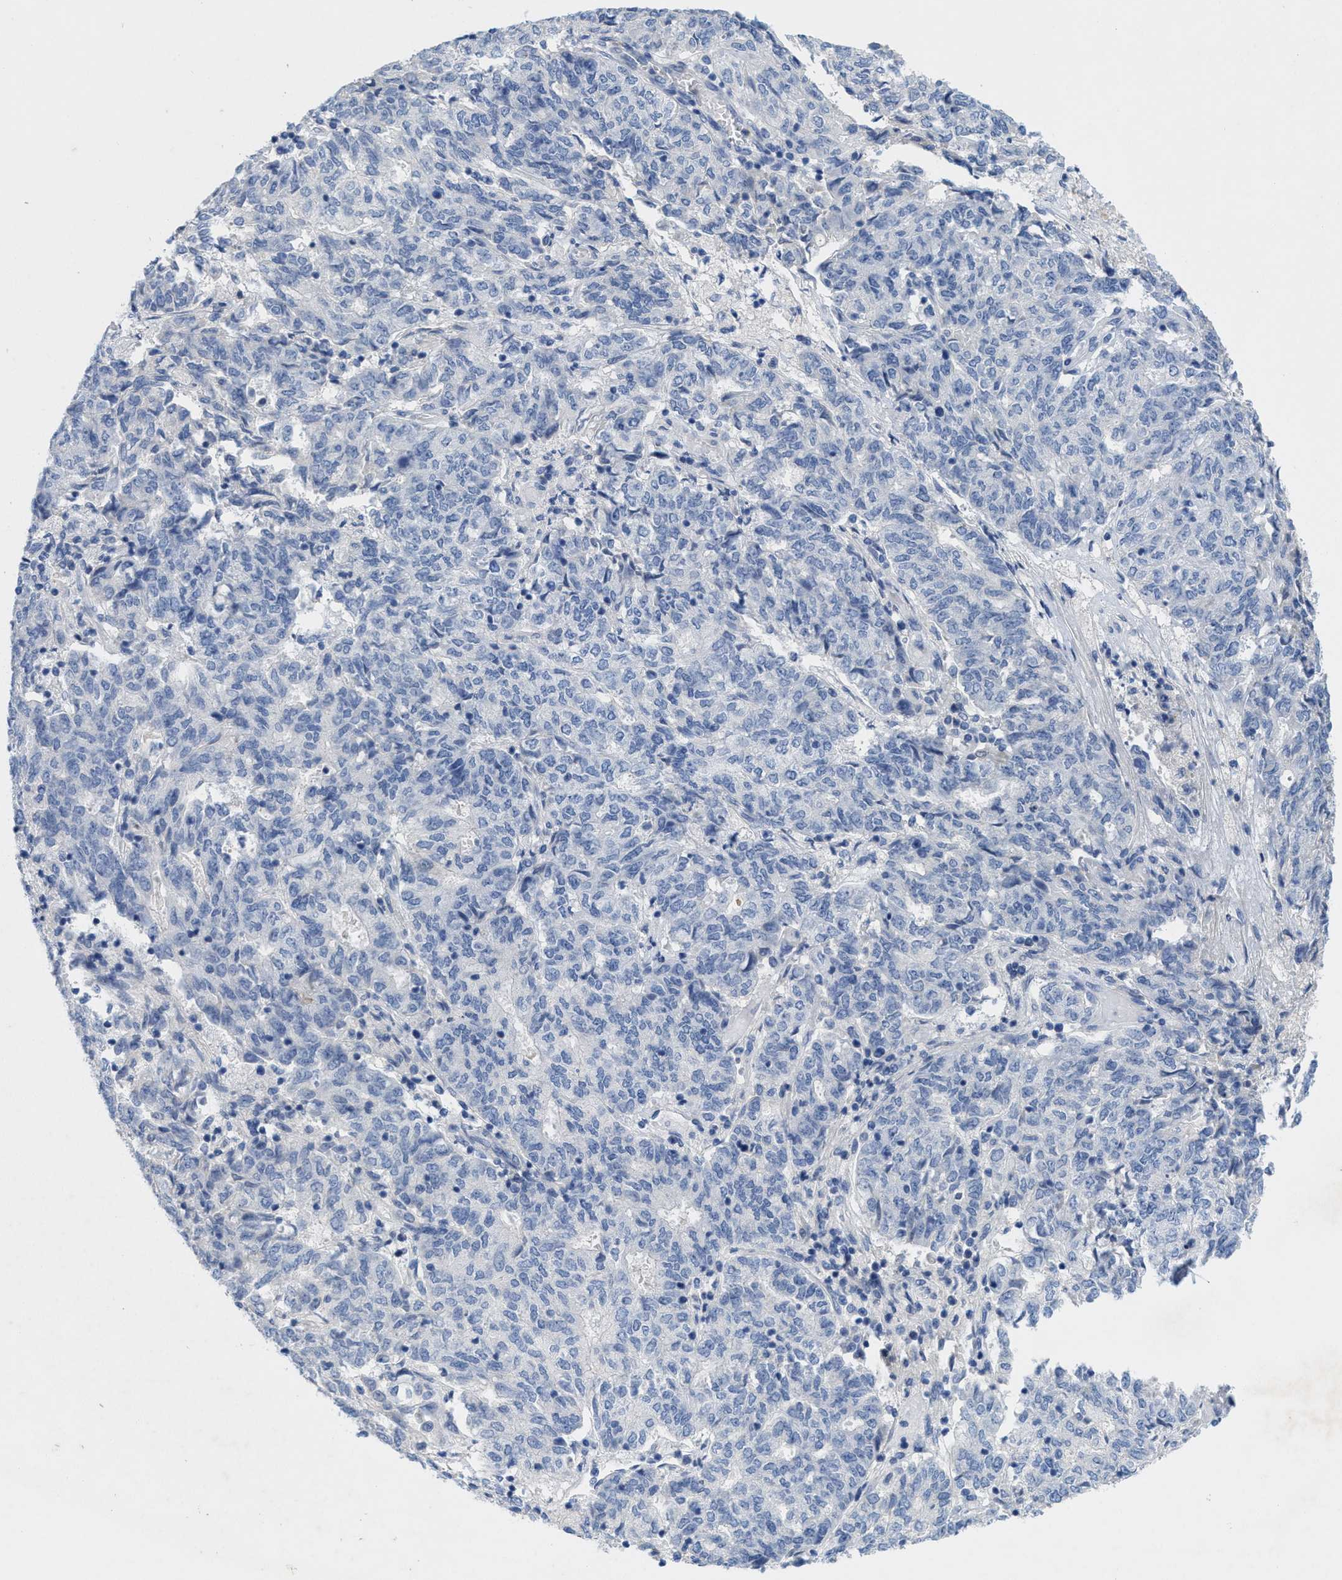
{"staining": {"intensity": "negative", "quantity": "none", "location": "none"}, "tissue": "endometrial cancer", "cell_type": "Tumor cells", "image_type": "cancer", "snomed": [{"axis": "morphology", "description": "Adenocarcinoma, NOS"}, {"axis": "topography", "description": "Endometrium"}], "caption": "Tumor cells show no significant protein positivity in endometrial adenocarcinoma.", "gene": "CPA2", "patient": {"sex": "female", "age": 80}}